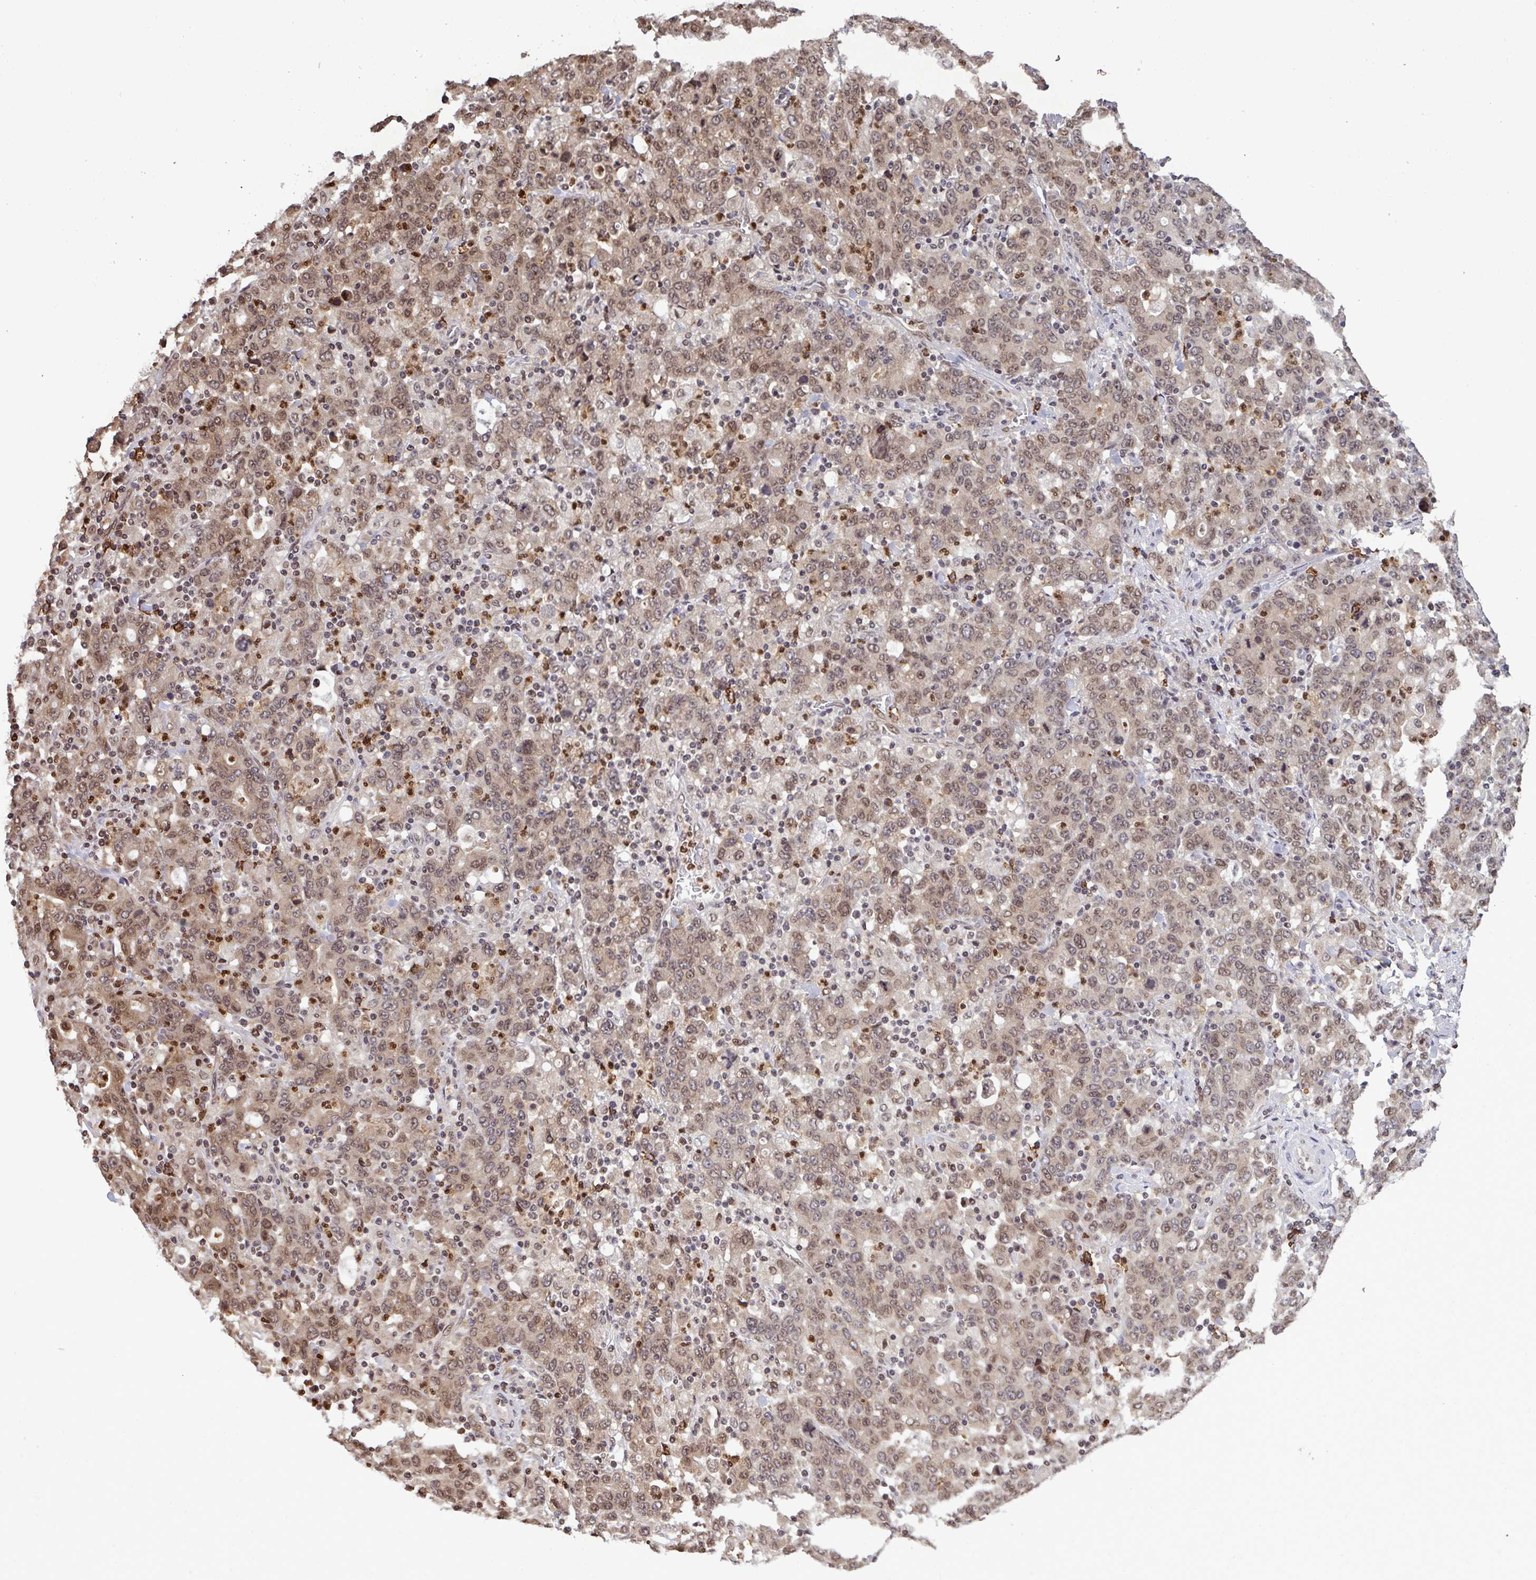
{"staining": {"intensity": "moderate", "quantity": ">75%", "location": "nuclear"}, "tissue": "stomach cancer", "cell_type": "Tumor cells", "image_type": "cancer", "snomed": [{"axis": "morphology", "description": "Adenocarcinoma, NOS"}, {"axis": "topography", "description": "Stomach, upper"}], "caption": "Protein expression by immunohistochemistry displays moderate nuclear staining in approximately >75% of tumor cells in stomach adenocarcinoma. The protein is stained brown, and the nuclei are stained in blue (DAB IHC with brightfield microscopy, high magnification).", "gene": "UXT", "patient": {"sex": "male", "age": 69}}